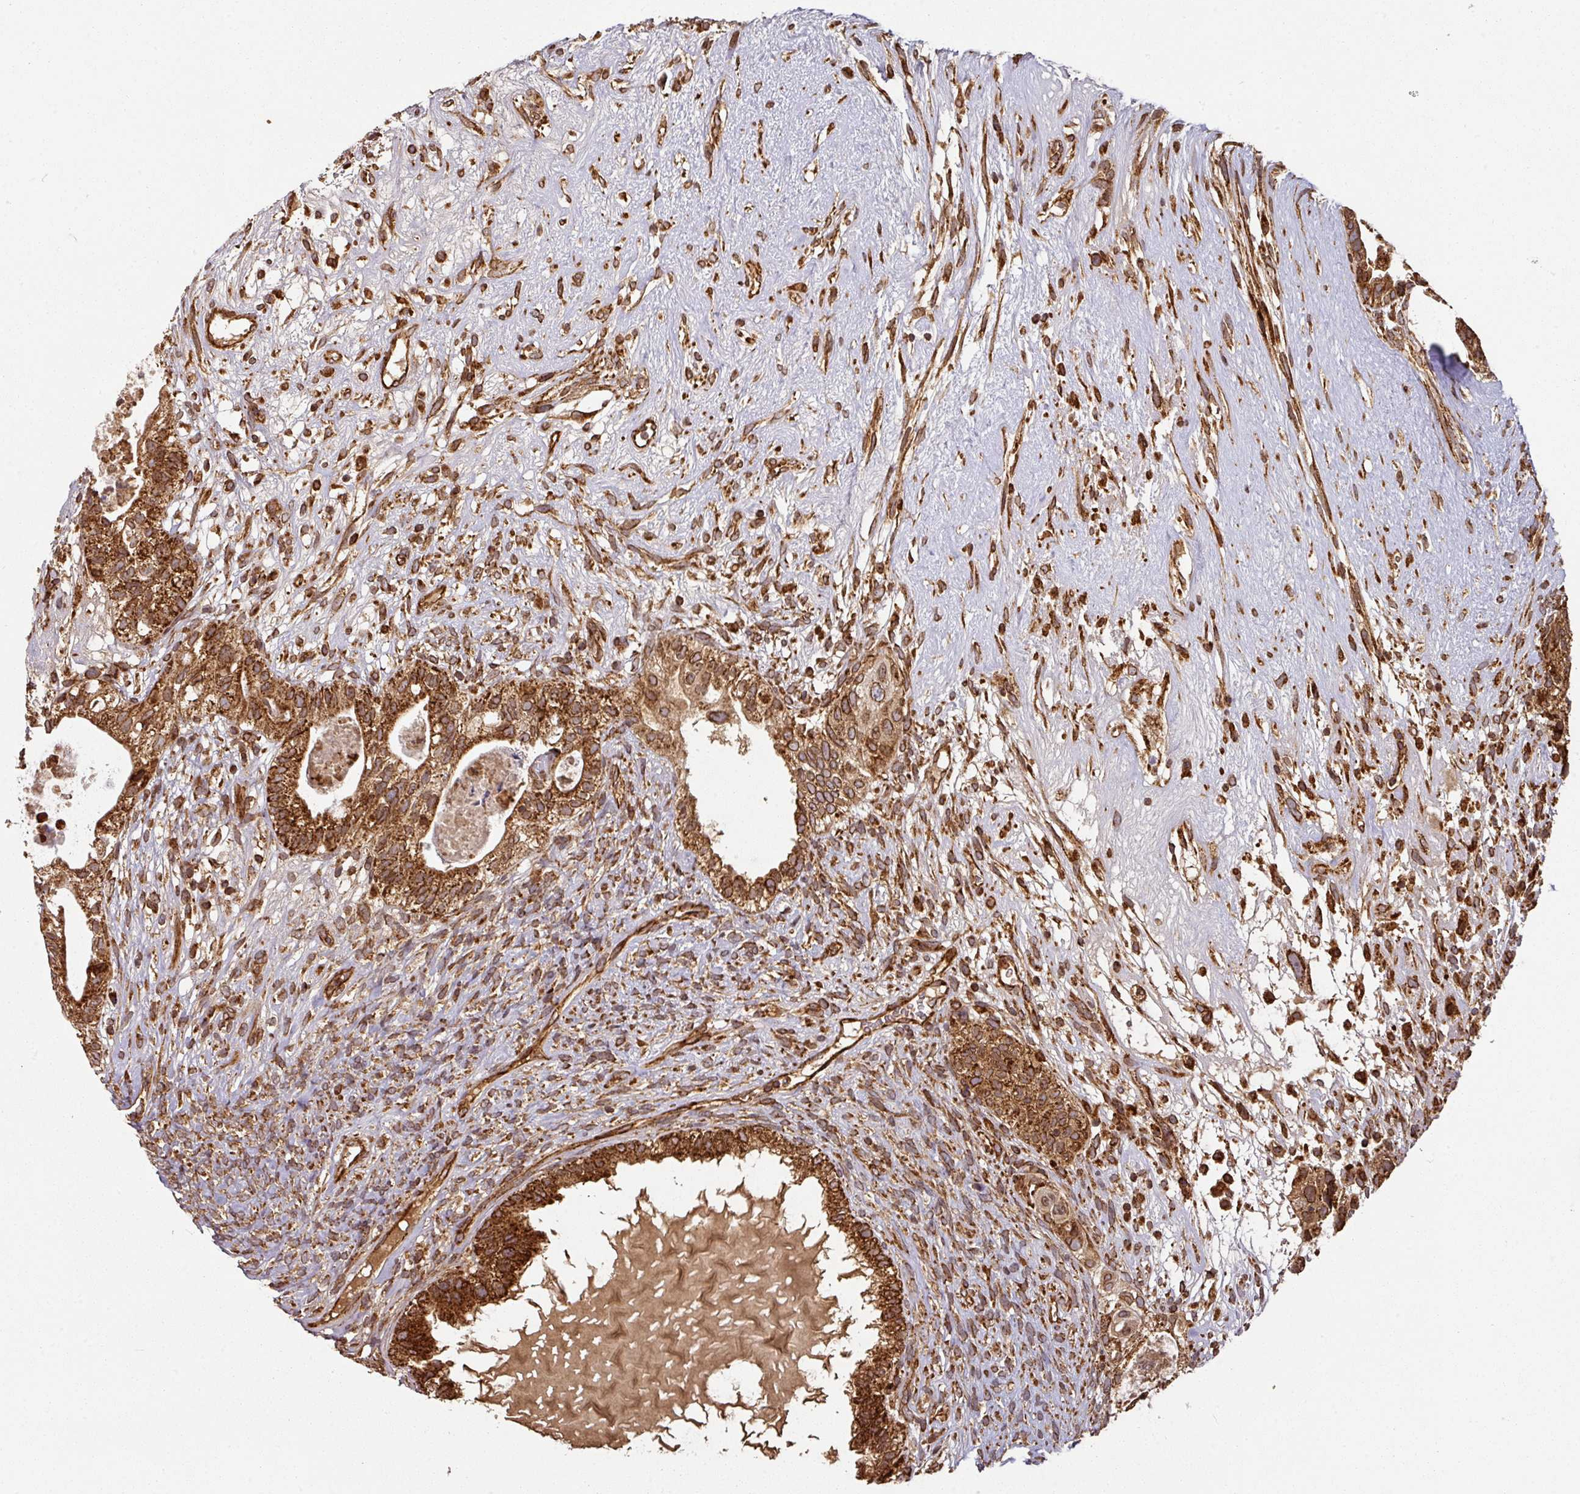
{"staining": {"intensity": "strong", "quantity": ">75%", "location": "cytoplasmic/membranous"}, "tissue": "testis cancer", "cell_type": "Tumor cells", "image_type": "cancer", "snomed": [{"axis": "morphology", "description": "Seminoma, NOS"}, {"axis": "morphology", "description": "Carcinoma, Embryonal, NOS"}, {"axis": "topography", "description": "Testis"}], "caption": "IHC (DAB) staining of testis cancer exhibits strong cytoplasmic/membranous protein positivity in approximately >75% of tumor cells. Using DAB (3,3'-diaminobenzidine) (brown) and hematoxylin (blue) stains, captured at high magnification using brightfield microscopy.", "gene": "TRAP1", "patient": {"sex": "male", "age": 41}}